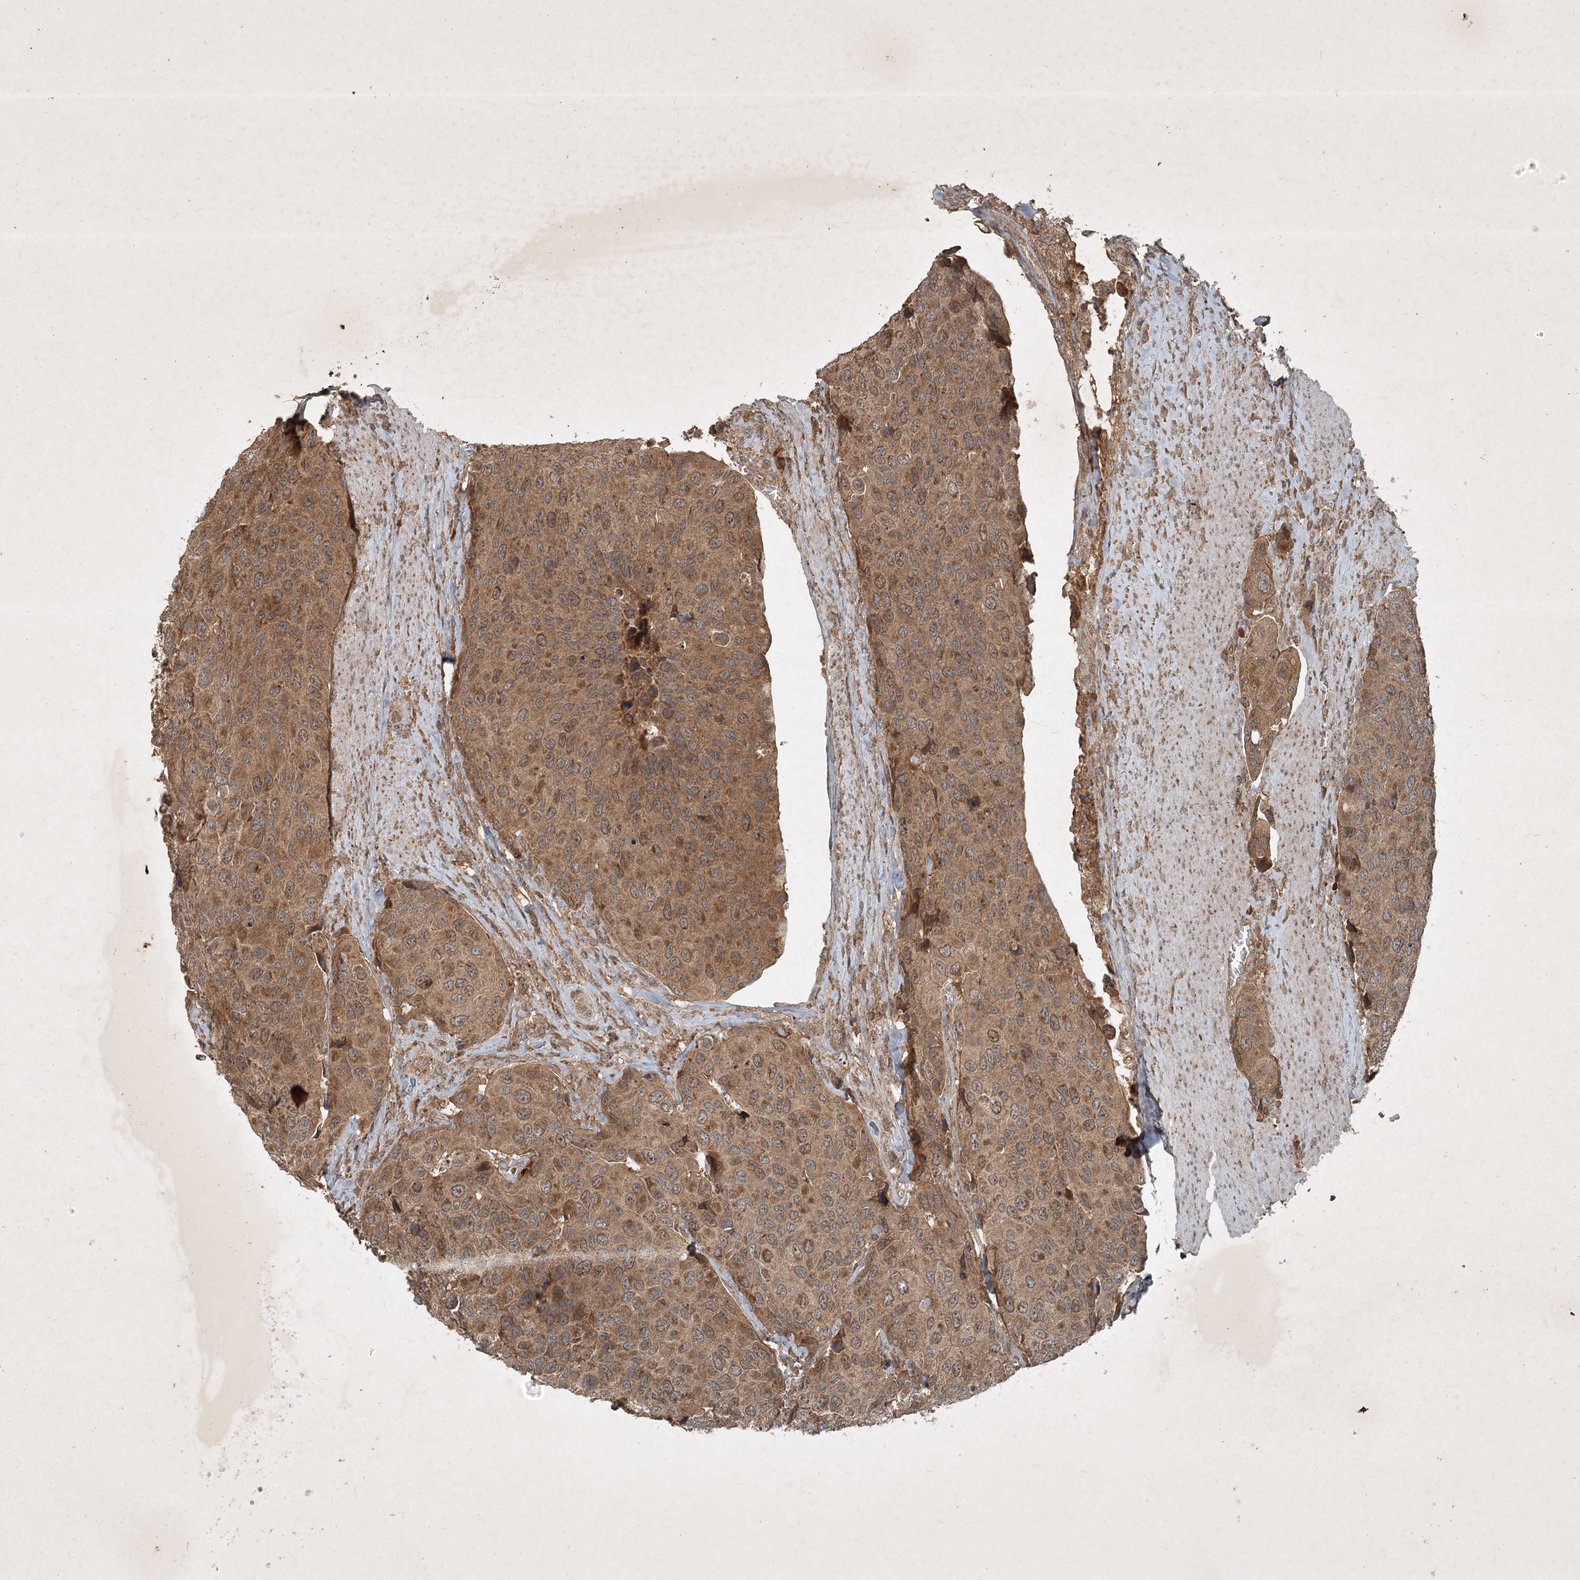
{"staining": {"intensity": "moderate", "quantity": ">75%", "location": "cytoplasmic/membranous"}, "tissue": "urothelial cancer", "cell_type": "Tumor cells", "image_type": "cancer", "snomed": [{"axis": "morphology", "description": "Urothelial carcinoma, High grade"}, {"axis": "topography", "description": "Urinary bladder"}], "caption": "High-grade urothelial carcinoma tissue displays moderate cytoplasmic/membranous expression in approximately >75% of tumor cells", "gene": "UNC93A", "patient": {"sex": "male", "age": 74}}